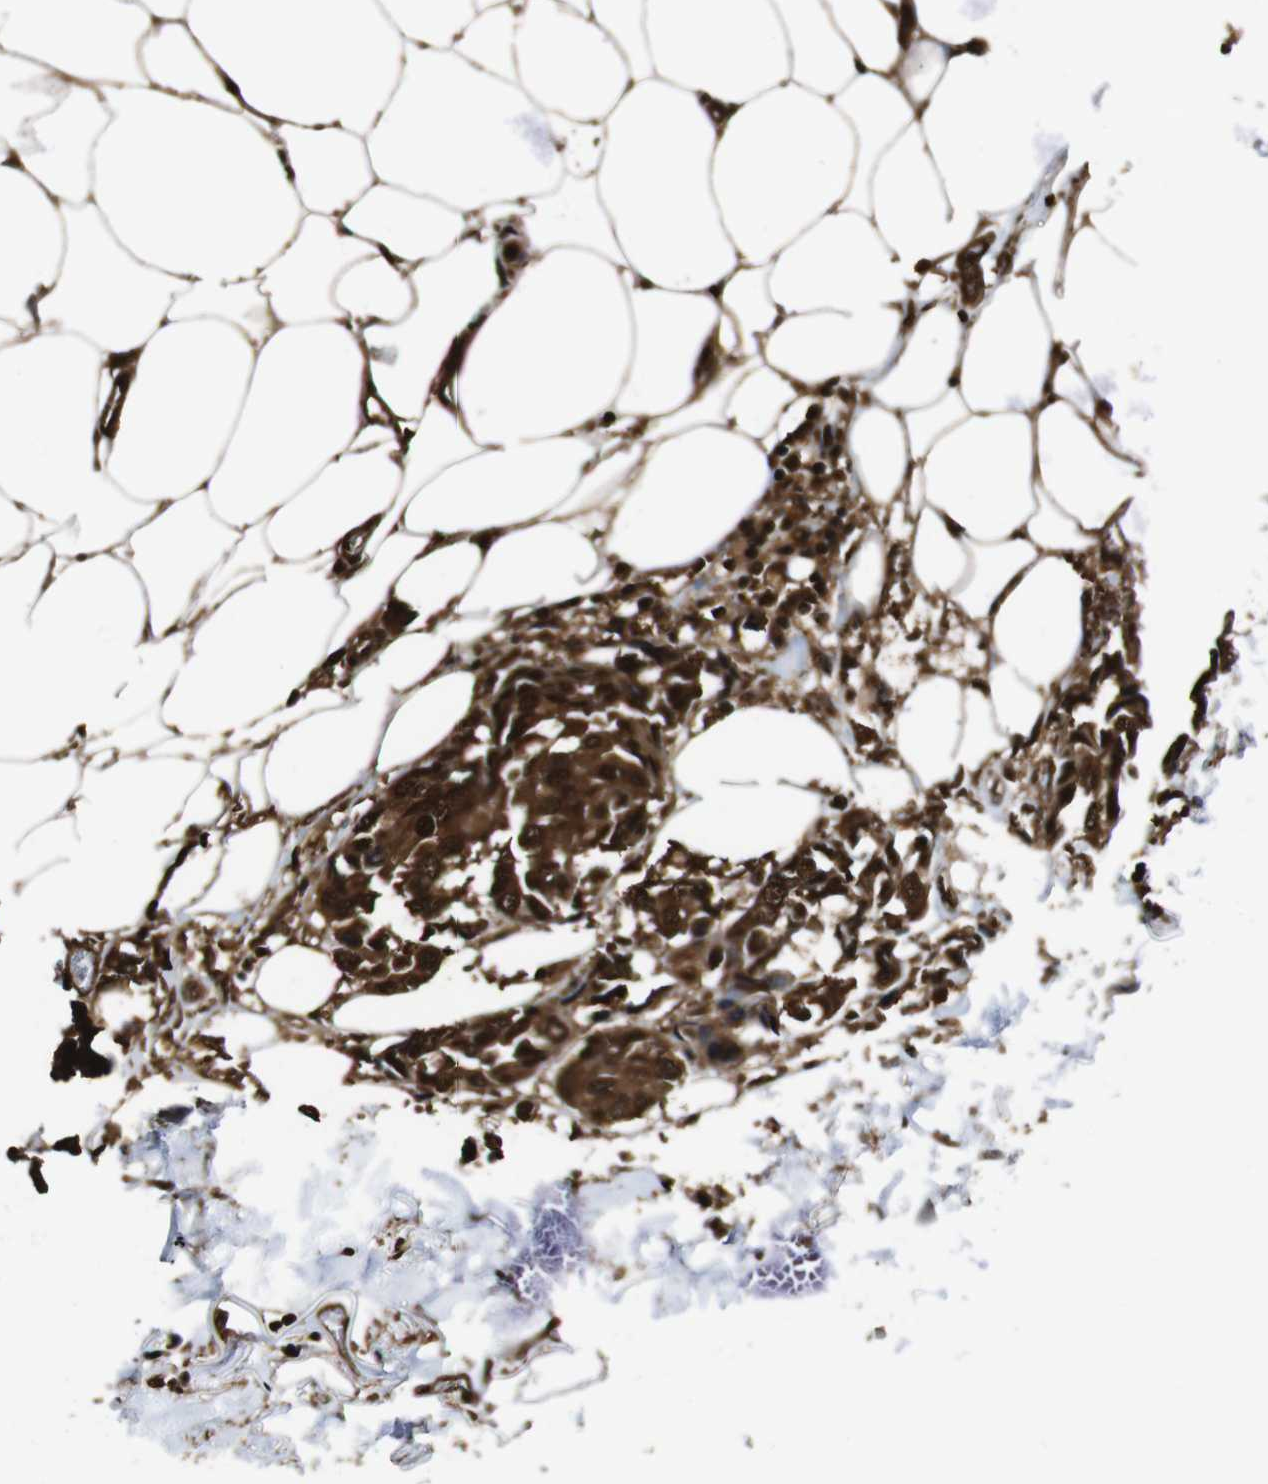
{"staining": {"intensity": "strong", "quantity": ">75%", "location": "cytoplasmic/membranous,nuclear"}, "tissue": "breast cancer", "cell_type": "Tumor cells", "image_type": "cancer", "snomed": [{"axis": "morphology", "description": "Duct carcinoma"}, {"axis": "topography", "description": "Breast"}], "caption": "Immunohistochemistry (IHC) micrograph of breast cancer stained for a protein (brown), which shows high levels of strong cytoplasmic/membranous and nuclear expression in about >75% of tumor cells.", "gene": "VCP", "patient": {"sex": "female", "age": 80}}